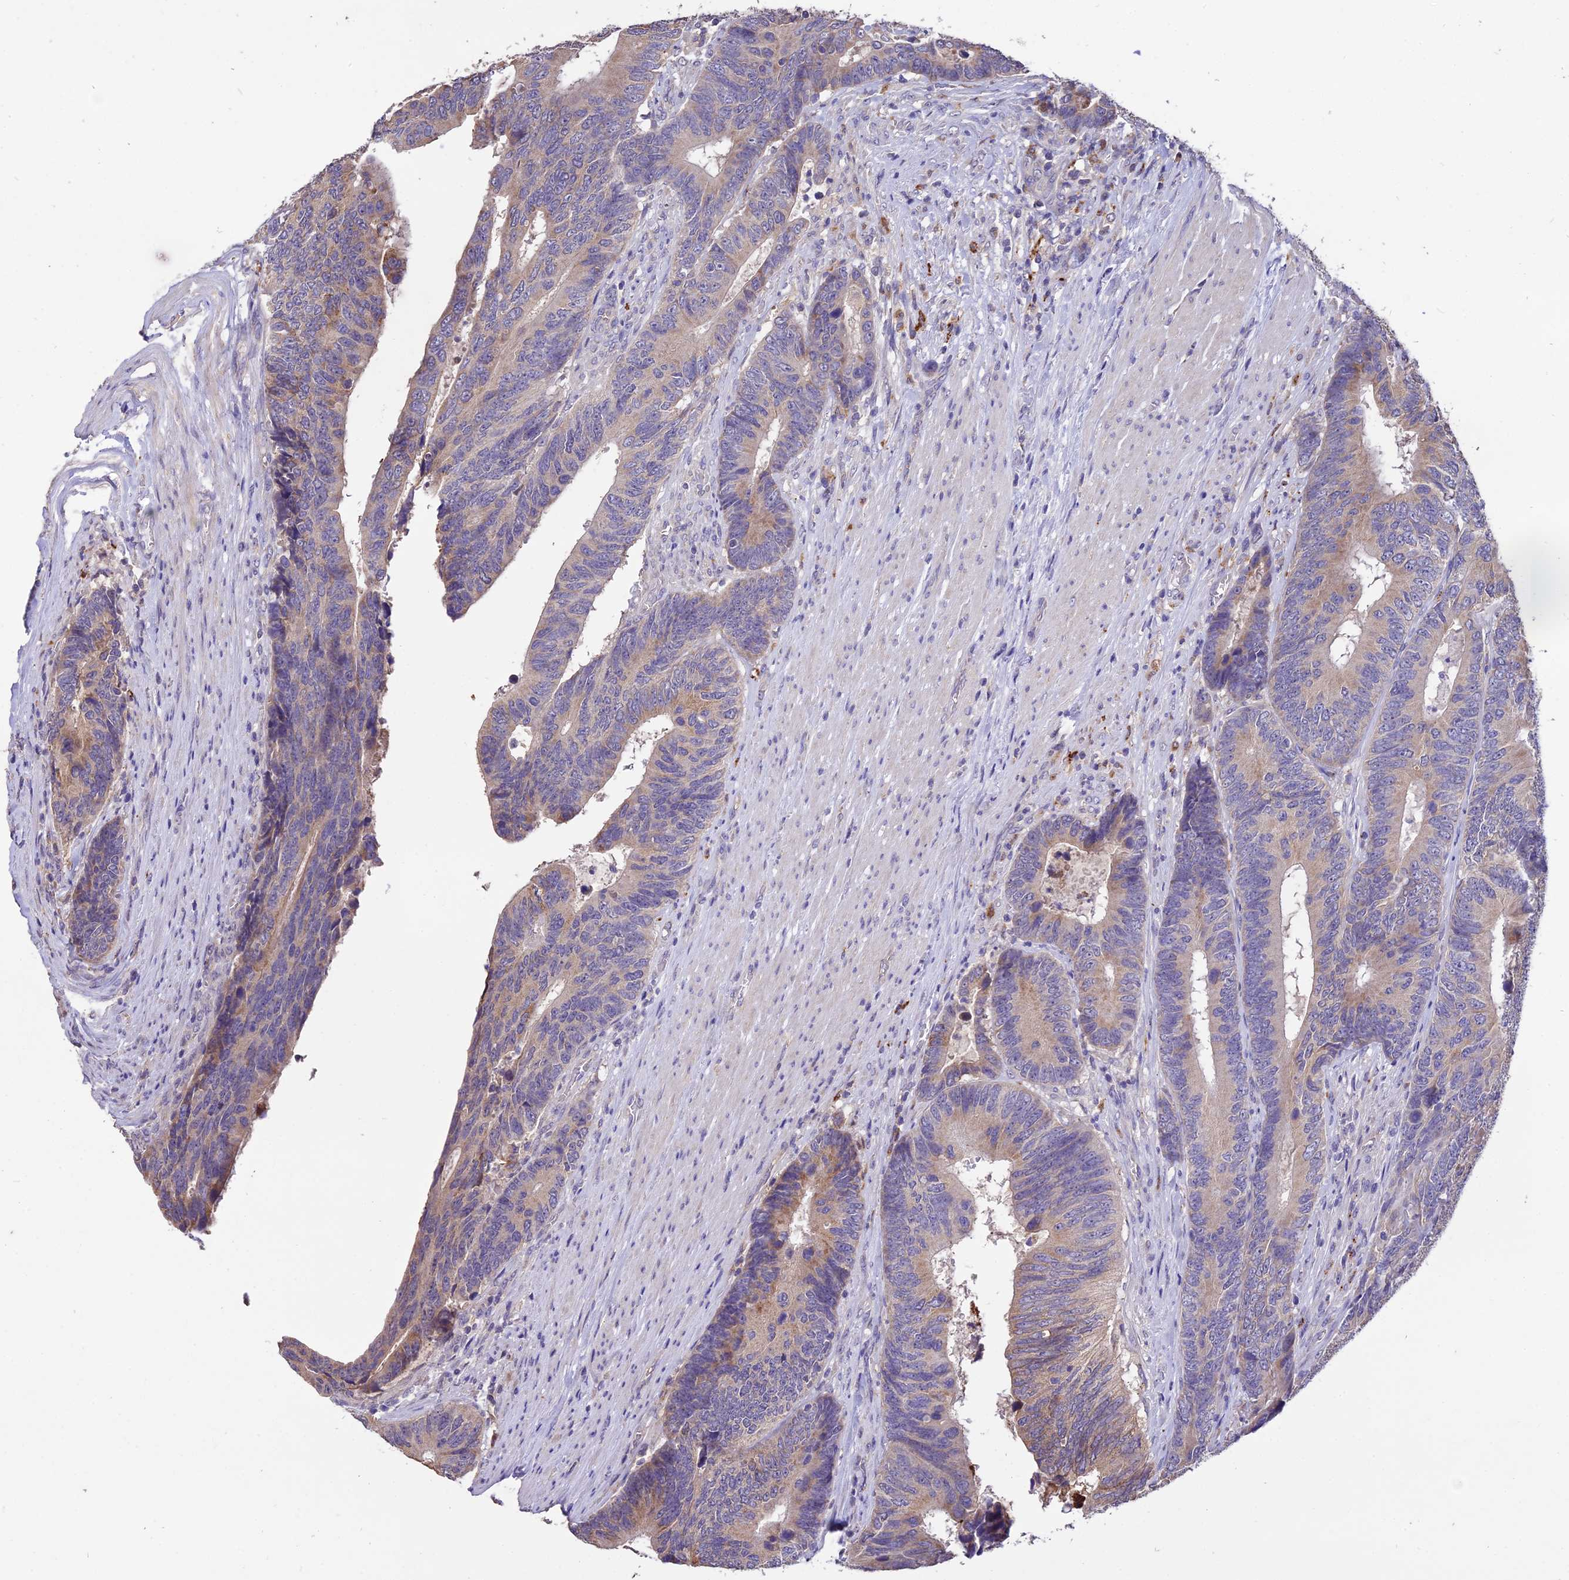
{"staining": {"intensity": "weak", "quantity": "25%-75%", "location": "cytoplasmic/membranous"}, "tissue": "colorectal cancer", "cell_type": "Tumor cells", "image_type": "cancer", "snomed": [{"axis": "morphology", "description": "Adenocarcinoma, NOS"}, {"axis": "topography", "description": "Colon"}], "caption": "Tumor cells display low levels of weak cytoplasmic/membranous staining in about 25%-75% of cells in human colorectal cancer (adenocarcinoma).", "gene": "SDHD", "patient": {"sex": "male", "age": 87}}